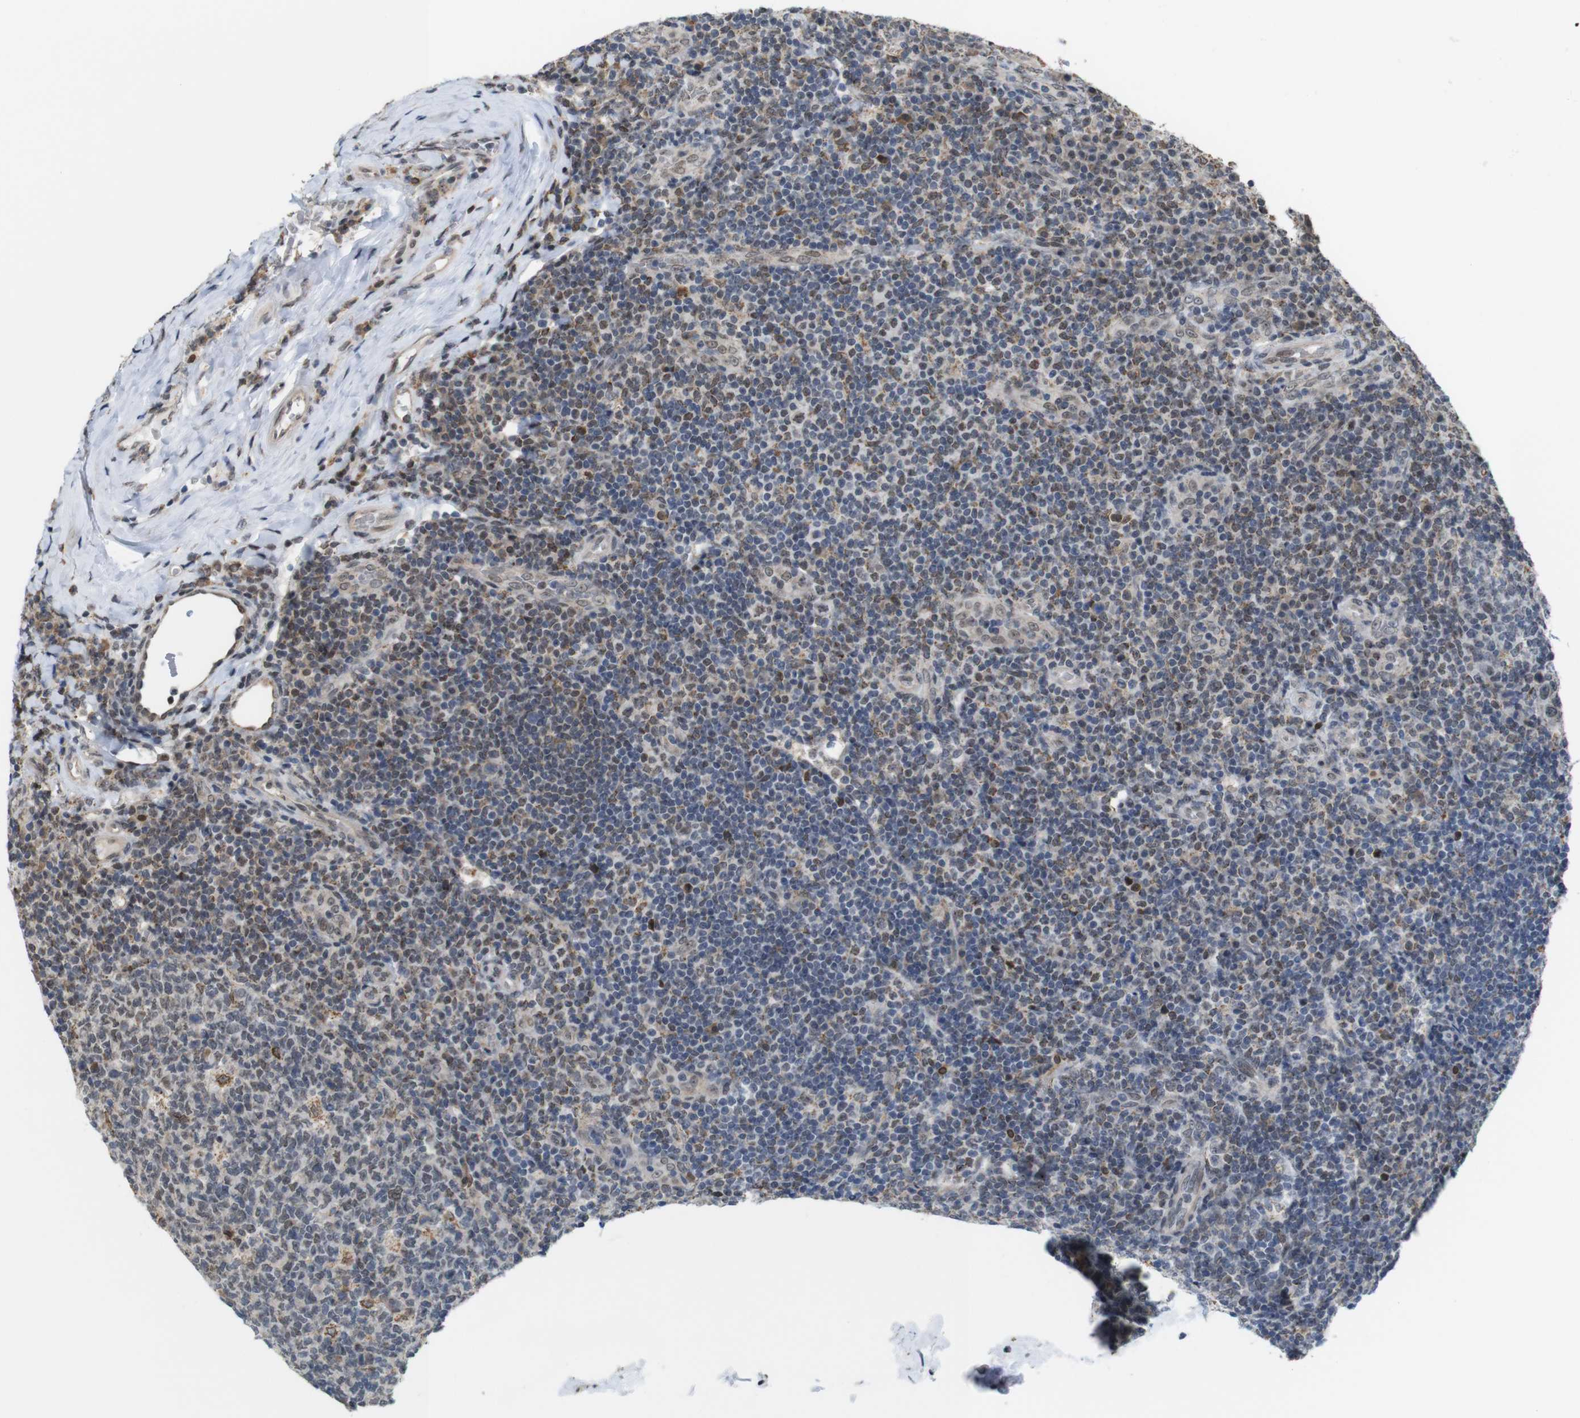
{"staining": {"intensity": "moderate", "quantity": "25%-75%", "location": "cytoplasmic/membranous,nuclear"}, "tissue": "tonsil", "cell_type": "Germinal center cells", "image_type": "normal", "snomed": [{"axis": "morphology", "description": "Normal tissue, NOS"}, {"axis": "topography", "description": "Tonsil"}], "caption": "Approximately 25%-75% of germinal center cells in benign tonsil reveal moderate cytoplasmic/membranous,nuclear protein expression as visualized by brown immunohistochemical staining.", "gene": "PNMA8A", "patient": {"sex": "male", "age": 17}}